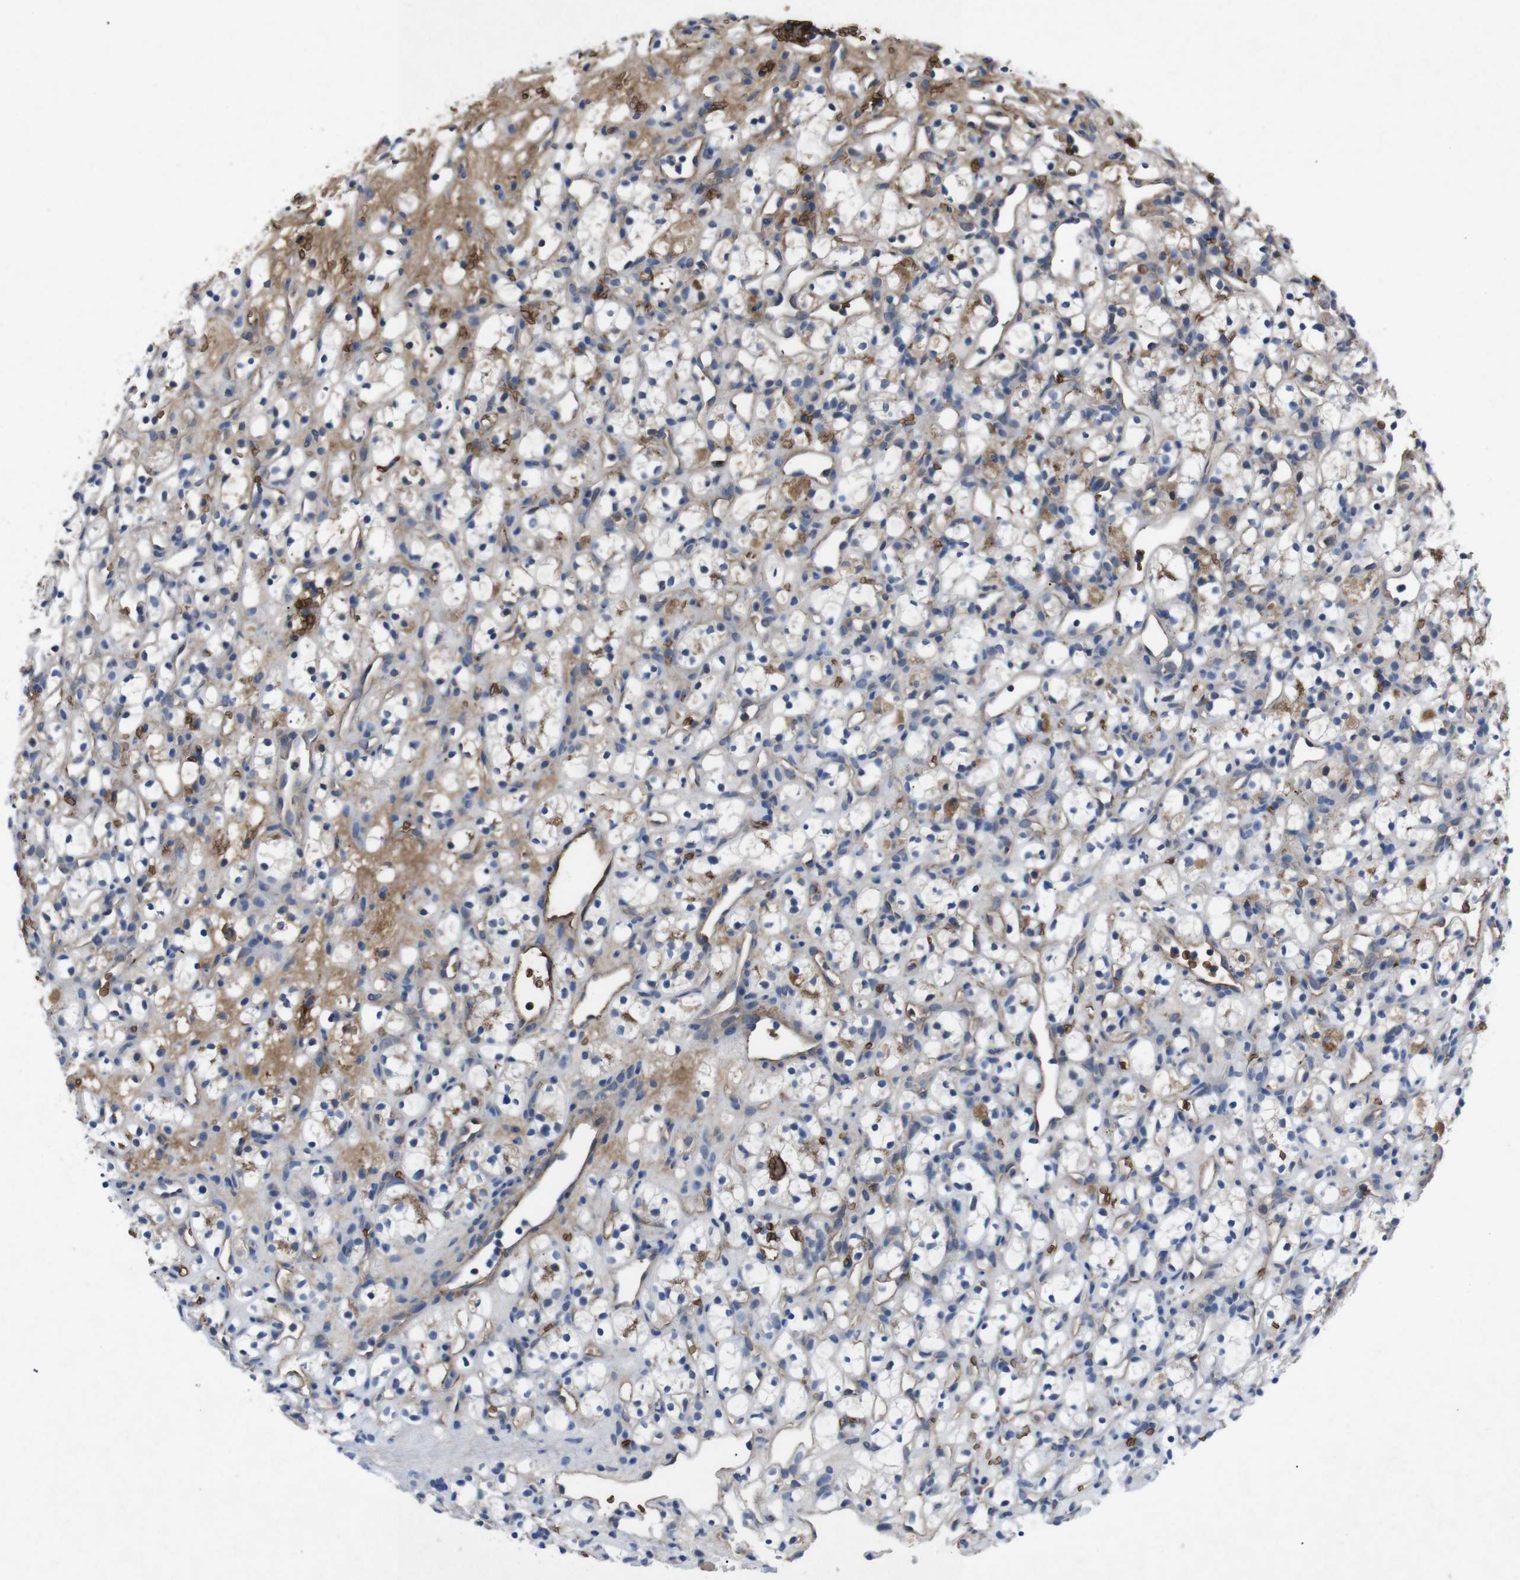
{"staining": {"intensity": "negative", "quantity": "none", "location": "none"}, "tissue": "renal cancer", "cell_type": "Tumor cells", "image_type": "cancer", "snomed": [{"axis": "morphology", "description": "Adenocarcinoma, NOS"}, {"axis": "topography", "description": "Kidney"}], "caption": "Image shows no protein positivity in tumor cells of adenocarcinoma (renal) tissue.", "gene": "SPTB", "patient": {"sex": "female", "age": 60}}